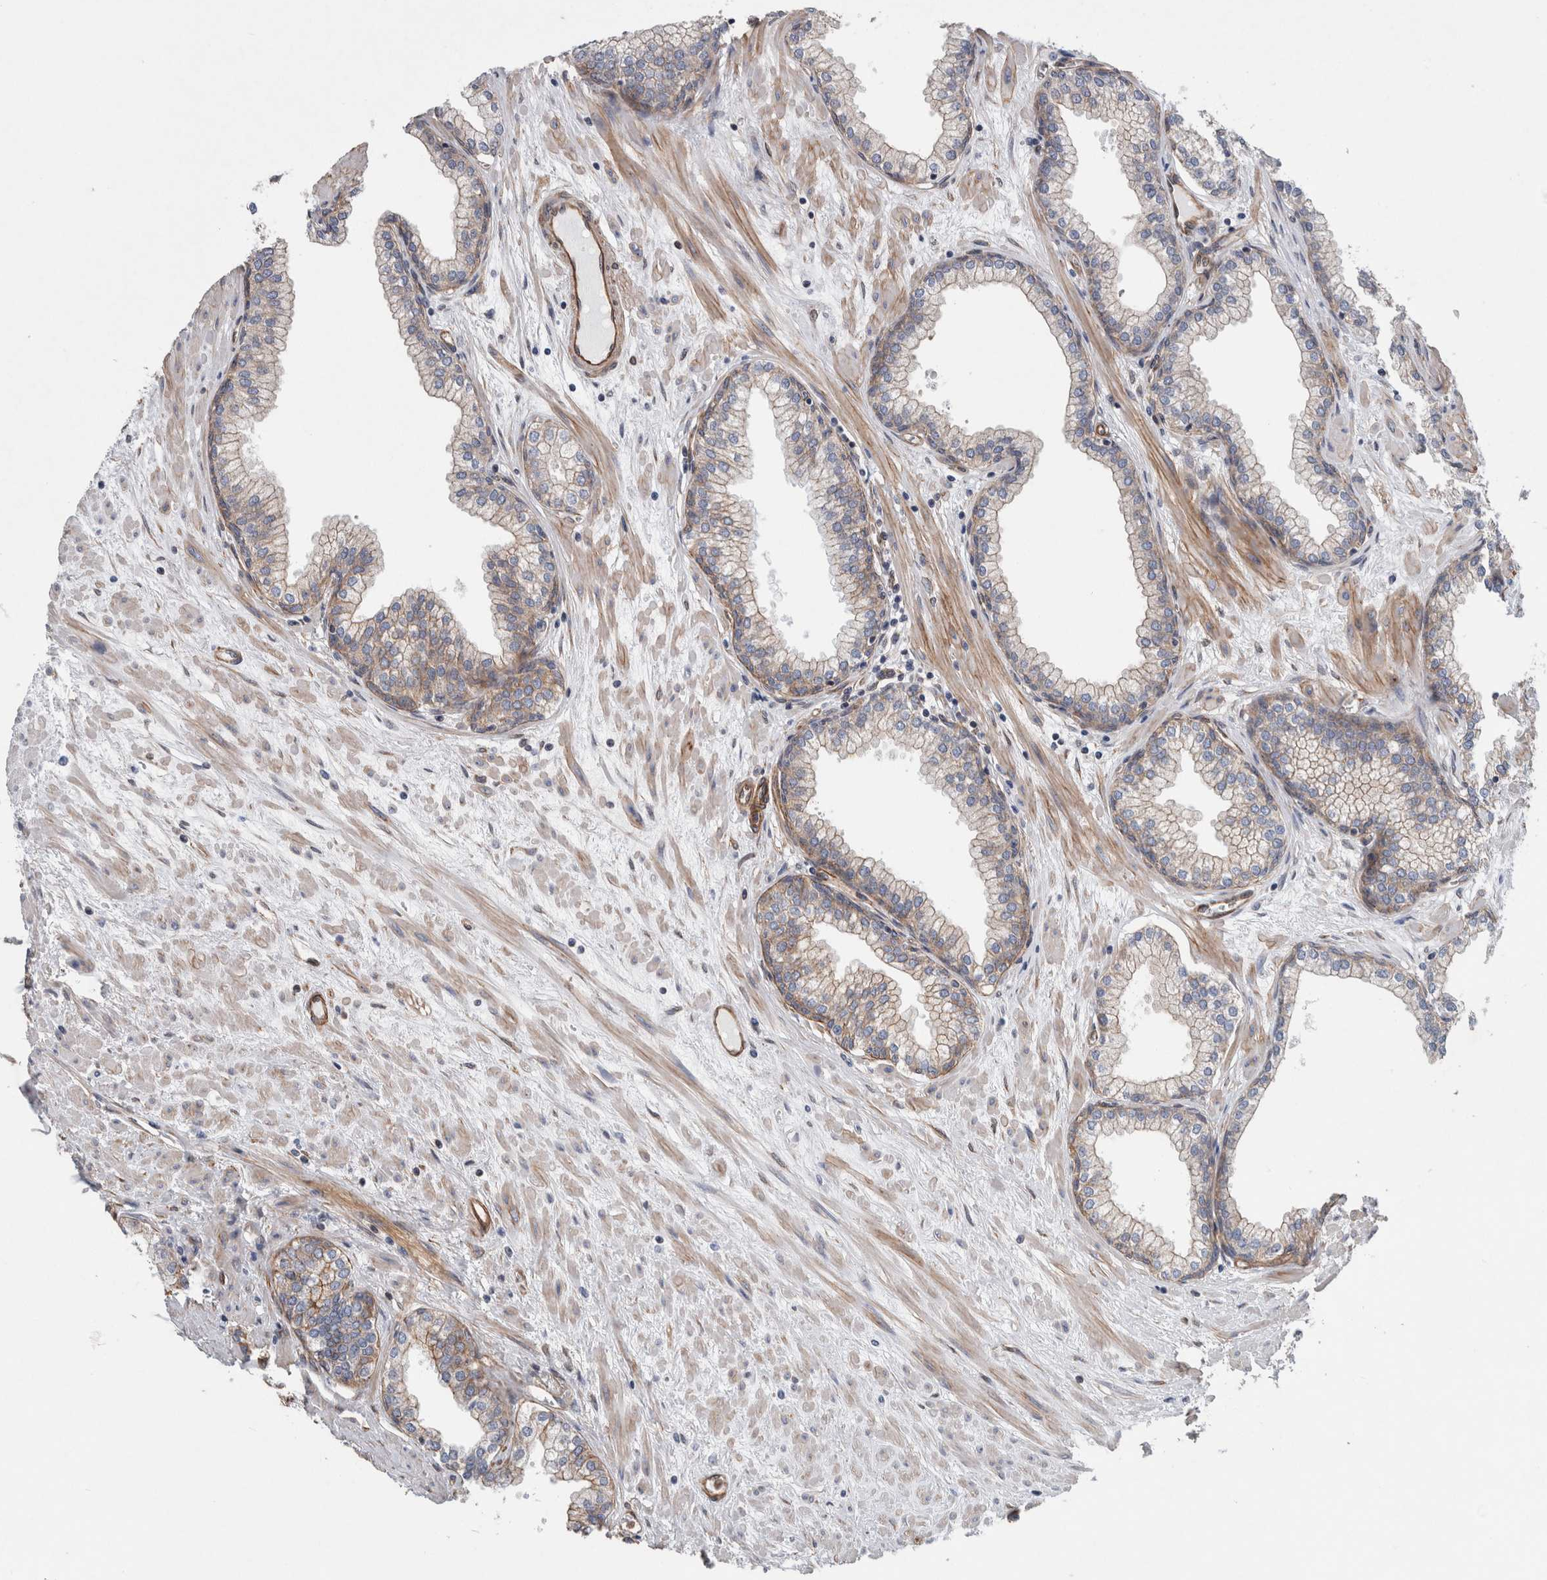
{"staining": {"intensity": "strong", "quantity": "25%-75%", "location": "cytoplasmic/membranous"}, "tissue": "prostate", "cell_type": "Glandular cells", "image_type": "normal", "snomed": [{"axis": "morphology", "description": "Normal tissue, NOS"}, {"axis": "morphology", "description": "Urothelial carcinoma, Low grade"}, {"axis": "topography", "description": "Urinary bladder"}, {"axis": "topography", "description": "Prostate"}], "caption": "Human prostate stained for a protein (brown) reveals strong cytoplasmic/membranous positive expression in approximately 25%-75% of glandular cells.", "gene": "PLEC", "patient": {"sex": "male", "age": 60}}